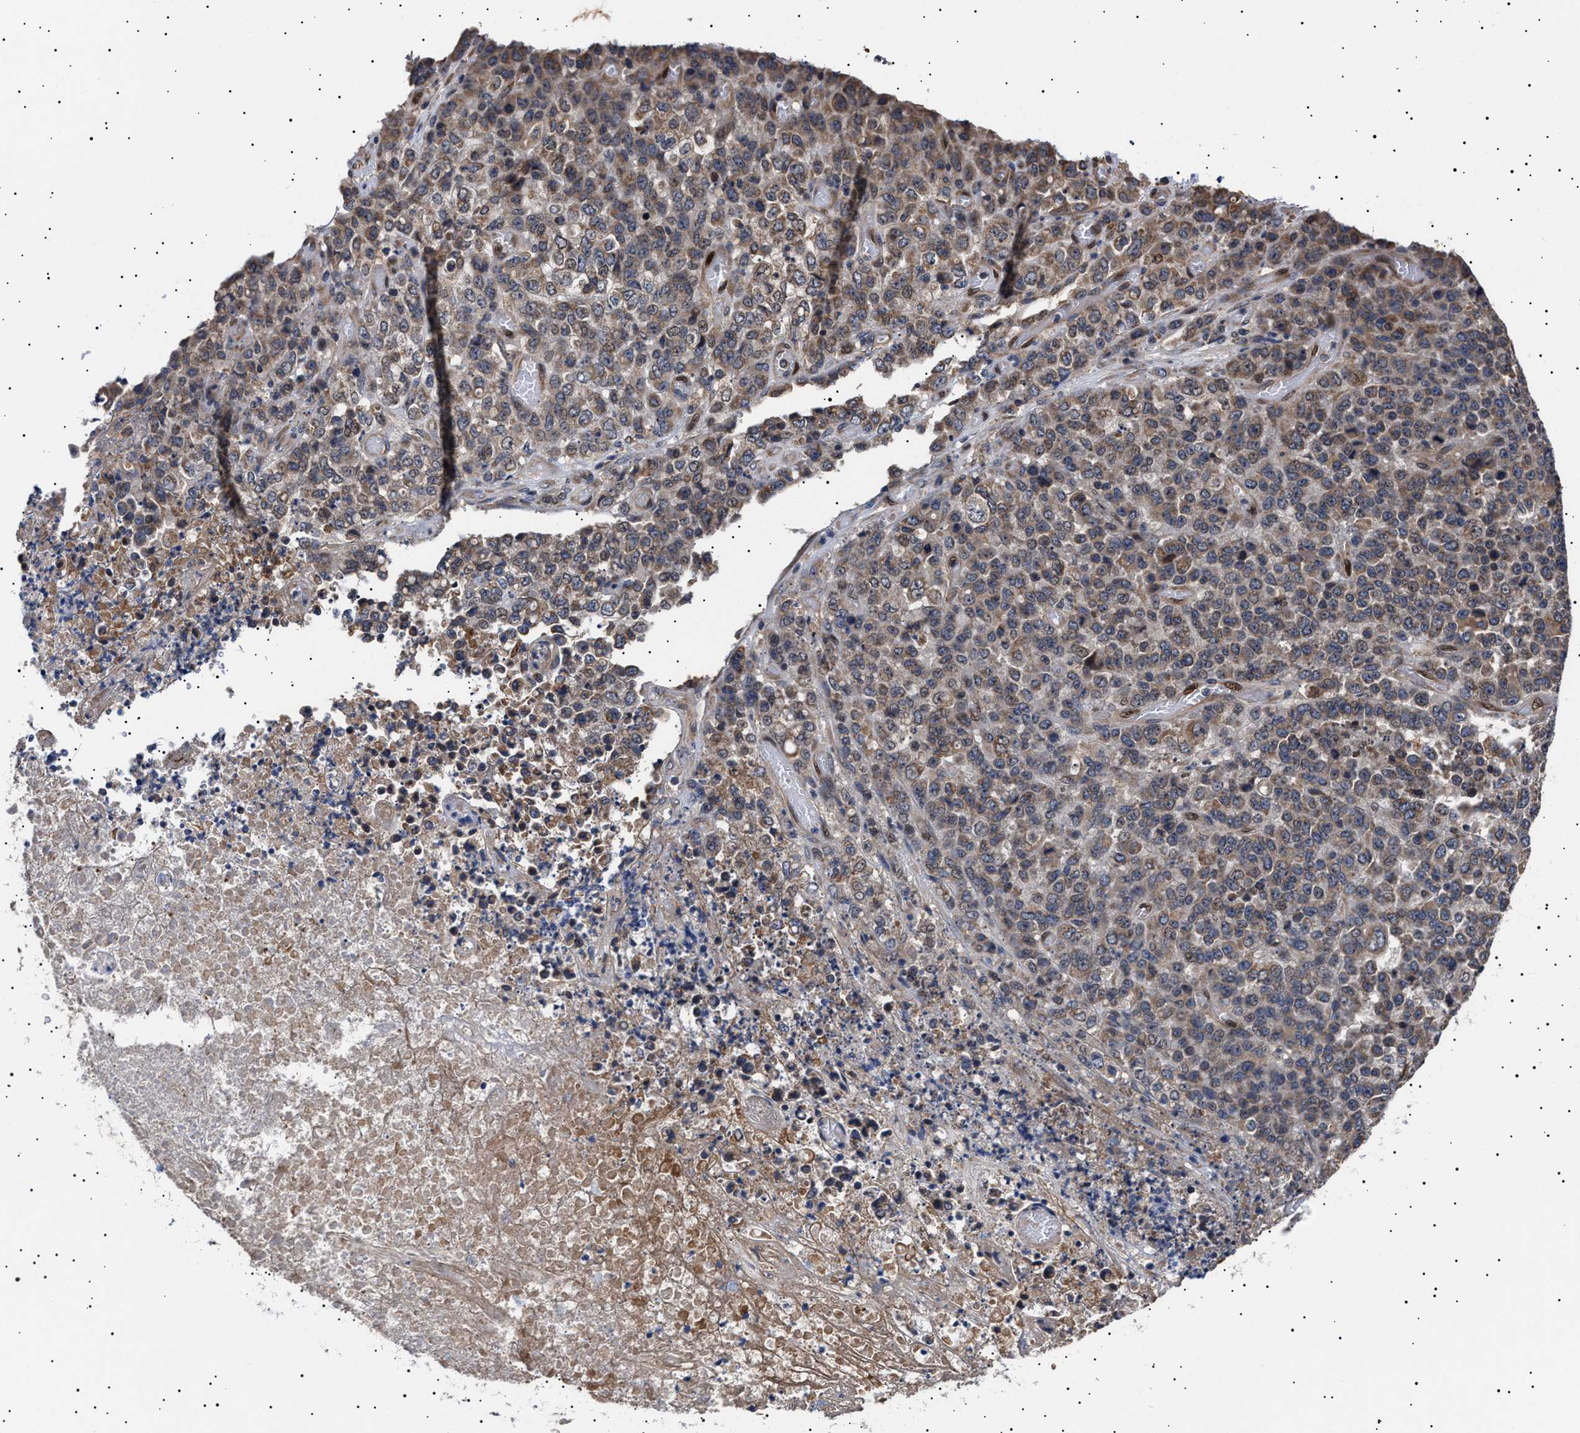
{"staining": {"intensity": "moderate", "quantity": "25%-75%", "location": "cytoplasmic/membranous"}, "tissue": "stomach cancer", "cell_type": "Tumor cells", "image_type": "cancer", "snomed": [{"axis": "morphology", "description": "Adenocarcinoma, NOS"}, {"axis": "topography", "description": "Stomach"}], "caption": "Protein expression analysis of human stomach adenocarcinoma reveals moderate cytoplasmic/membranous staining in about 25%-75% of tumor cells.", "gene": "KRBA1", "patient": {"sex": "female", "age": 73}}